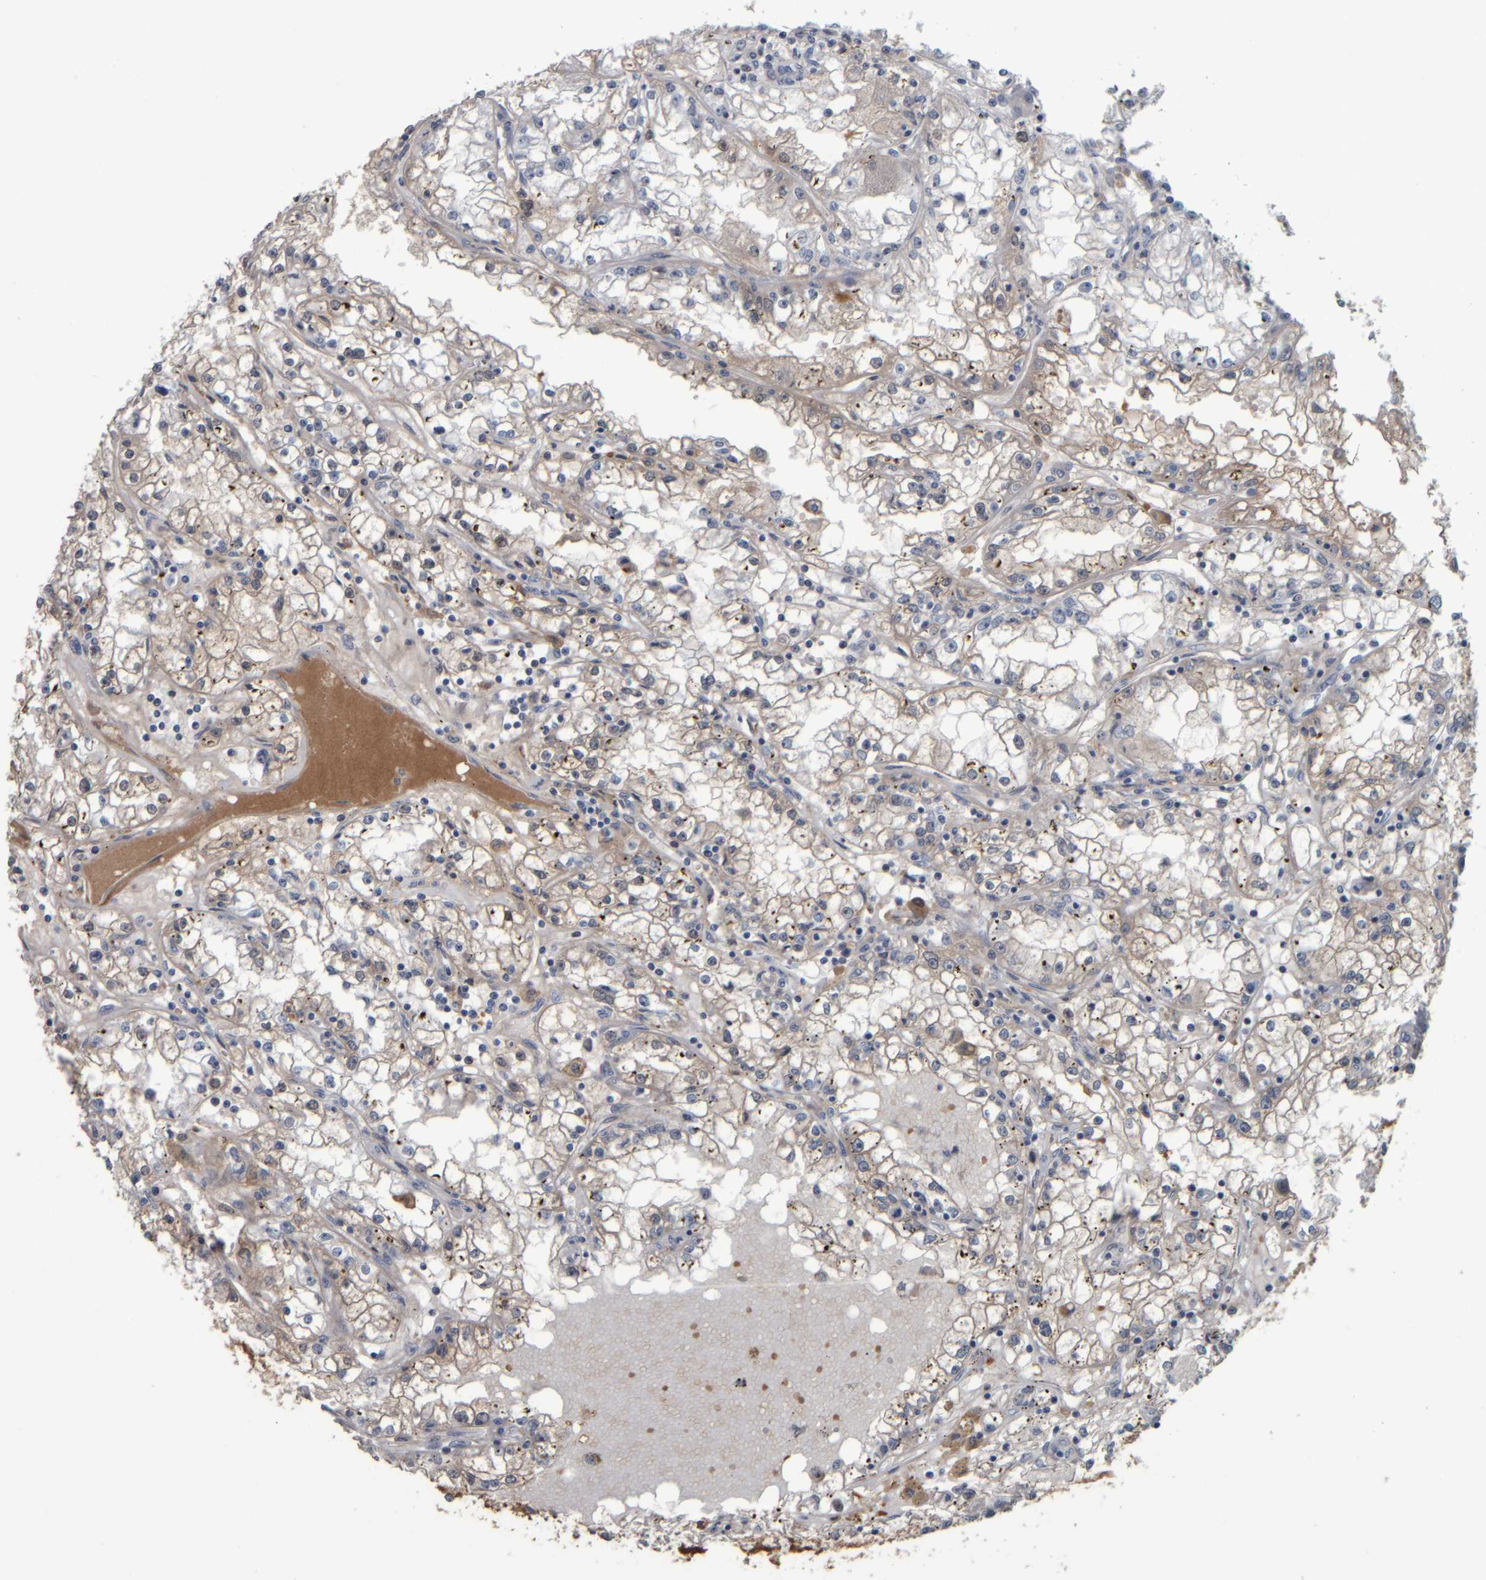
{"staining": {"intensity": "weak", "quantity": "25%-75%", "location": "cytoplasmic/membranous"}, "tissue": "renal cancer", "cell_type": "Tumor cells", "image_type": "cancer", "snomed": [{"axis": "morphology", "description": "Adenocarcinoma, NOS"}, {"axis": "topography", "description": "Kidney"}], "caption": "This histopathology image exhibits immunohistochemistry (IHC) staining of human renal cancer, with low weak cytoplasmic/membranous expression in approximately 25%-75% of tumor cells.", "gene": "CAVIN4", "patient": {"sex": "male", "age": 56}}